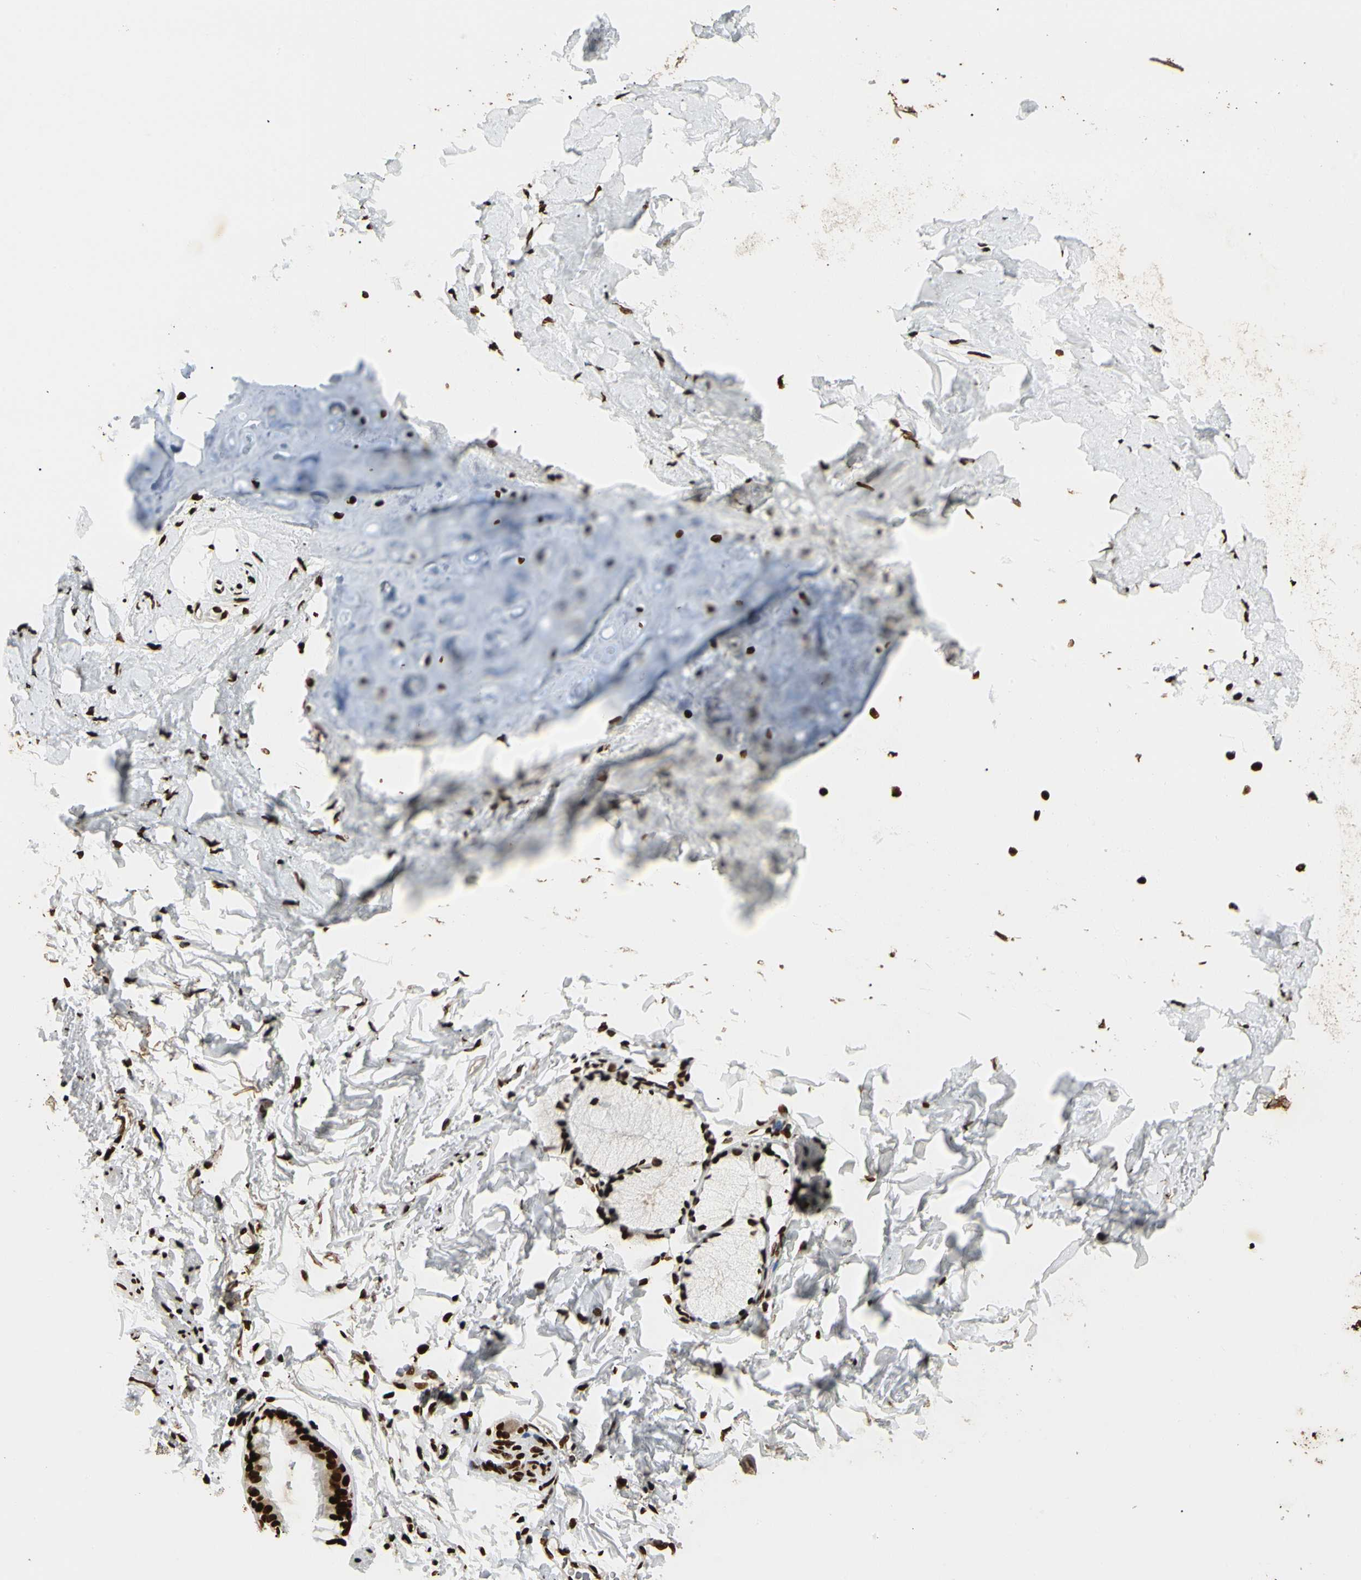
{"staining": {"intensity": "strong", "quantity": ">75%", "location": "nuclear"}, "tissue": "adipose tissue", "cell_type": "Adipocytes", "image_type": "normal", "snomed": [{"axis": "morphology", "description": "Normal tissue, NOS"}, {"axis": "topography", "description": "Cartilage tissue"}, {"axis": "topography", "description": "Bronchus"}], "caption": "Immunohistochemistry (IHC) (DAB (3,3'-diaminobenzidine)) staining of benign human adipose tissue demonstrates strong nuclear protein expression in approximately >75% of adipocytes.", "gene": "FUS", "patient": {"sex": "female", "age": 73}}